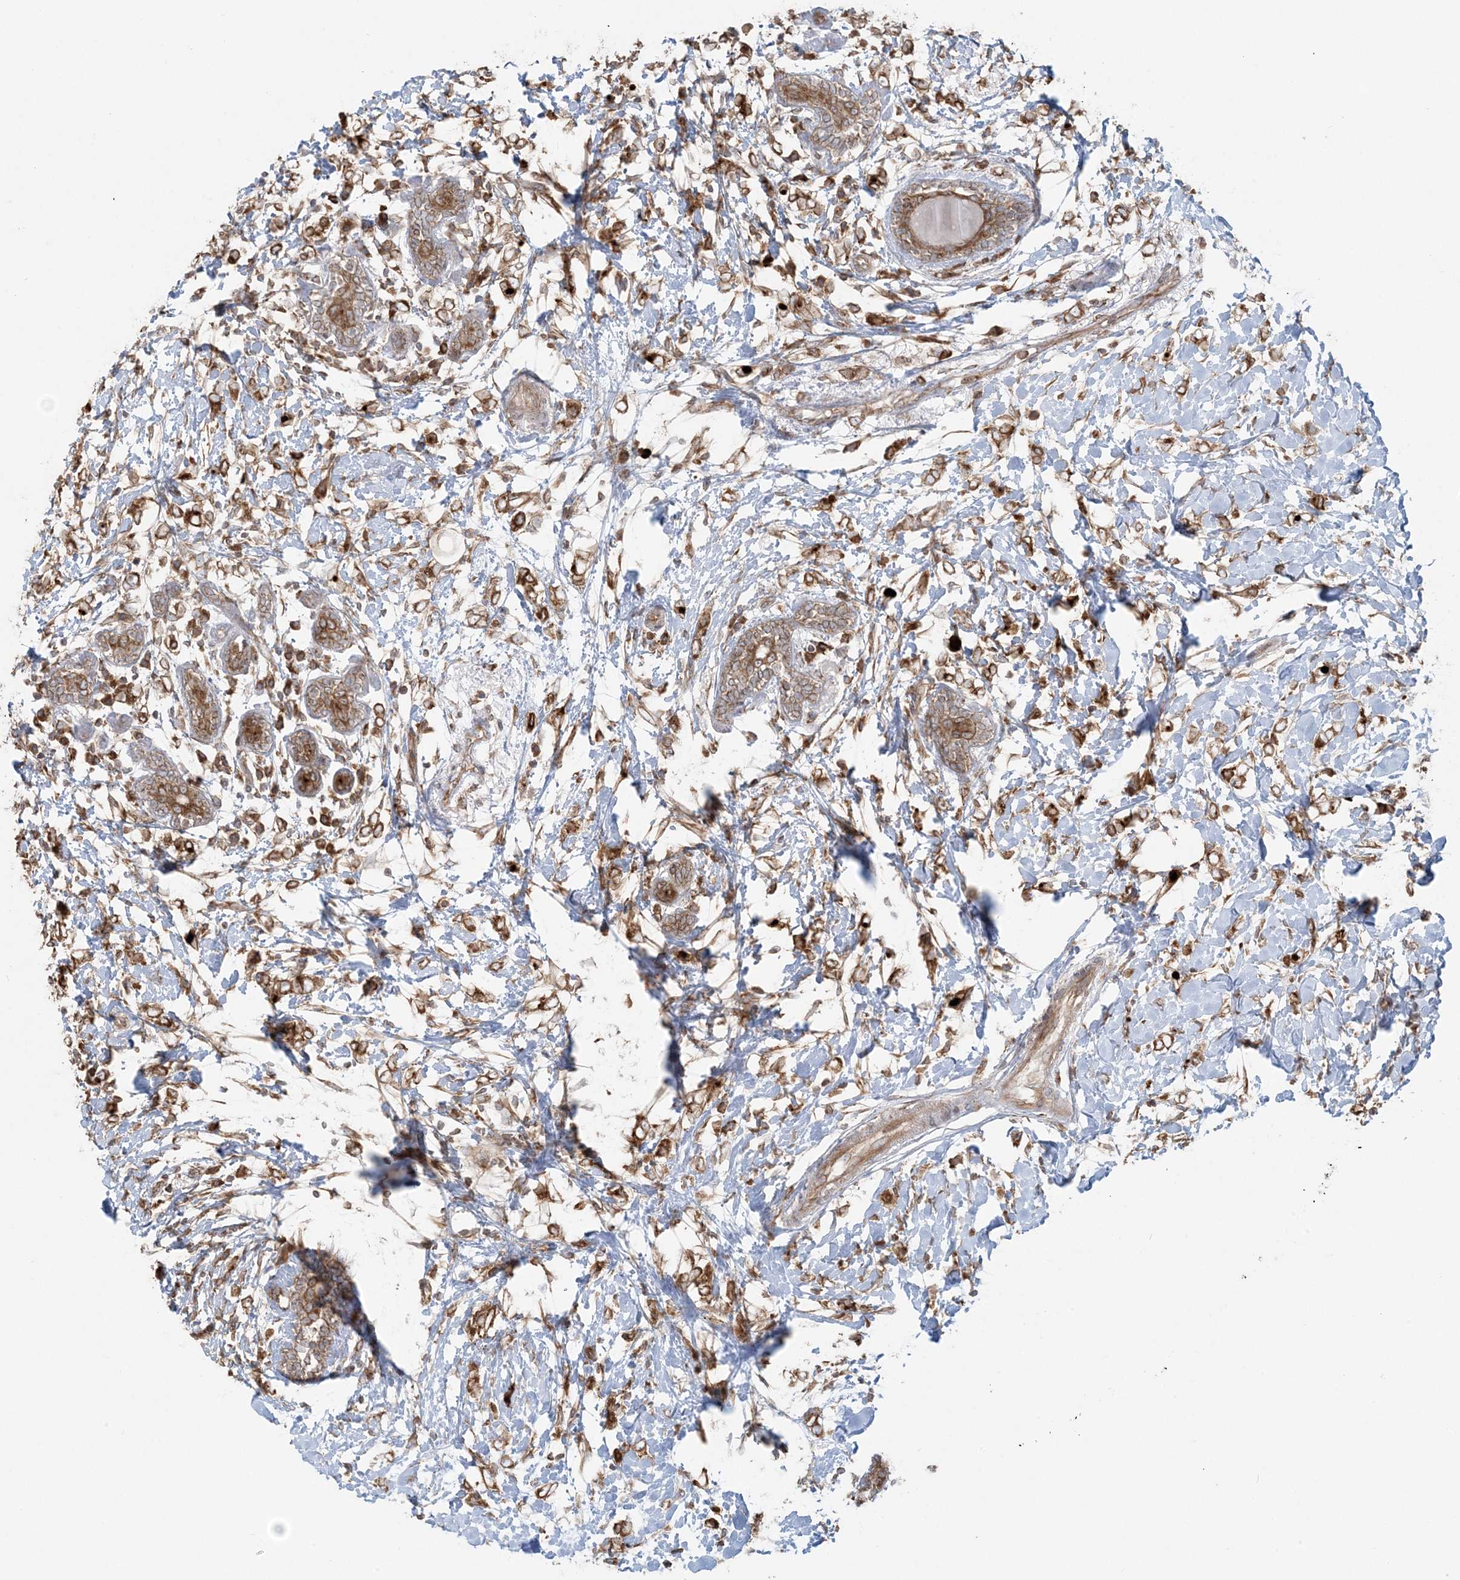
{"staining": {"intensity": "moderate", "quantity": ">75%", "location": "cytoplasmic/membranous"}, "tissue": "breast cancer", "cell_type": "Tumor cells", "image_type": "cancer", "snomed": [{"axis": "morphology", "description": "Normal tissue, NOS"}, {"axis": "morphology", "description": "Lobular carcinoma"}, {"axis": "topography", "description": "Breast"}], "caption": "This photomicrograph shows immunohistochemistry (IHC) staining of human breast lobular carcinoma, with medium moderate cytoplasmic/membranous positivity in about >75% of tumor cells.", "gene": "UBXN4", "patient": {"sex": "female", "age": 47}}